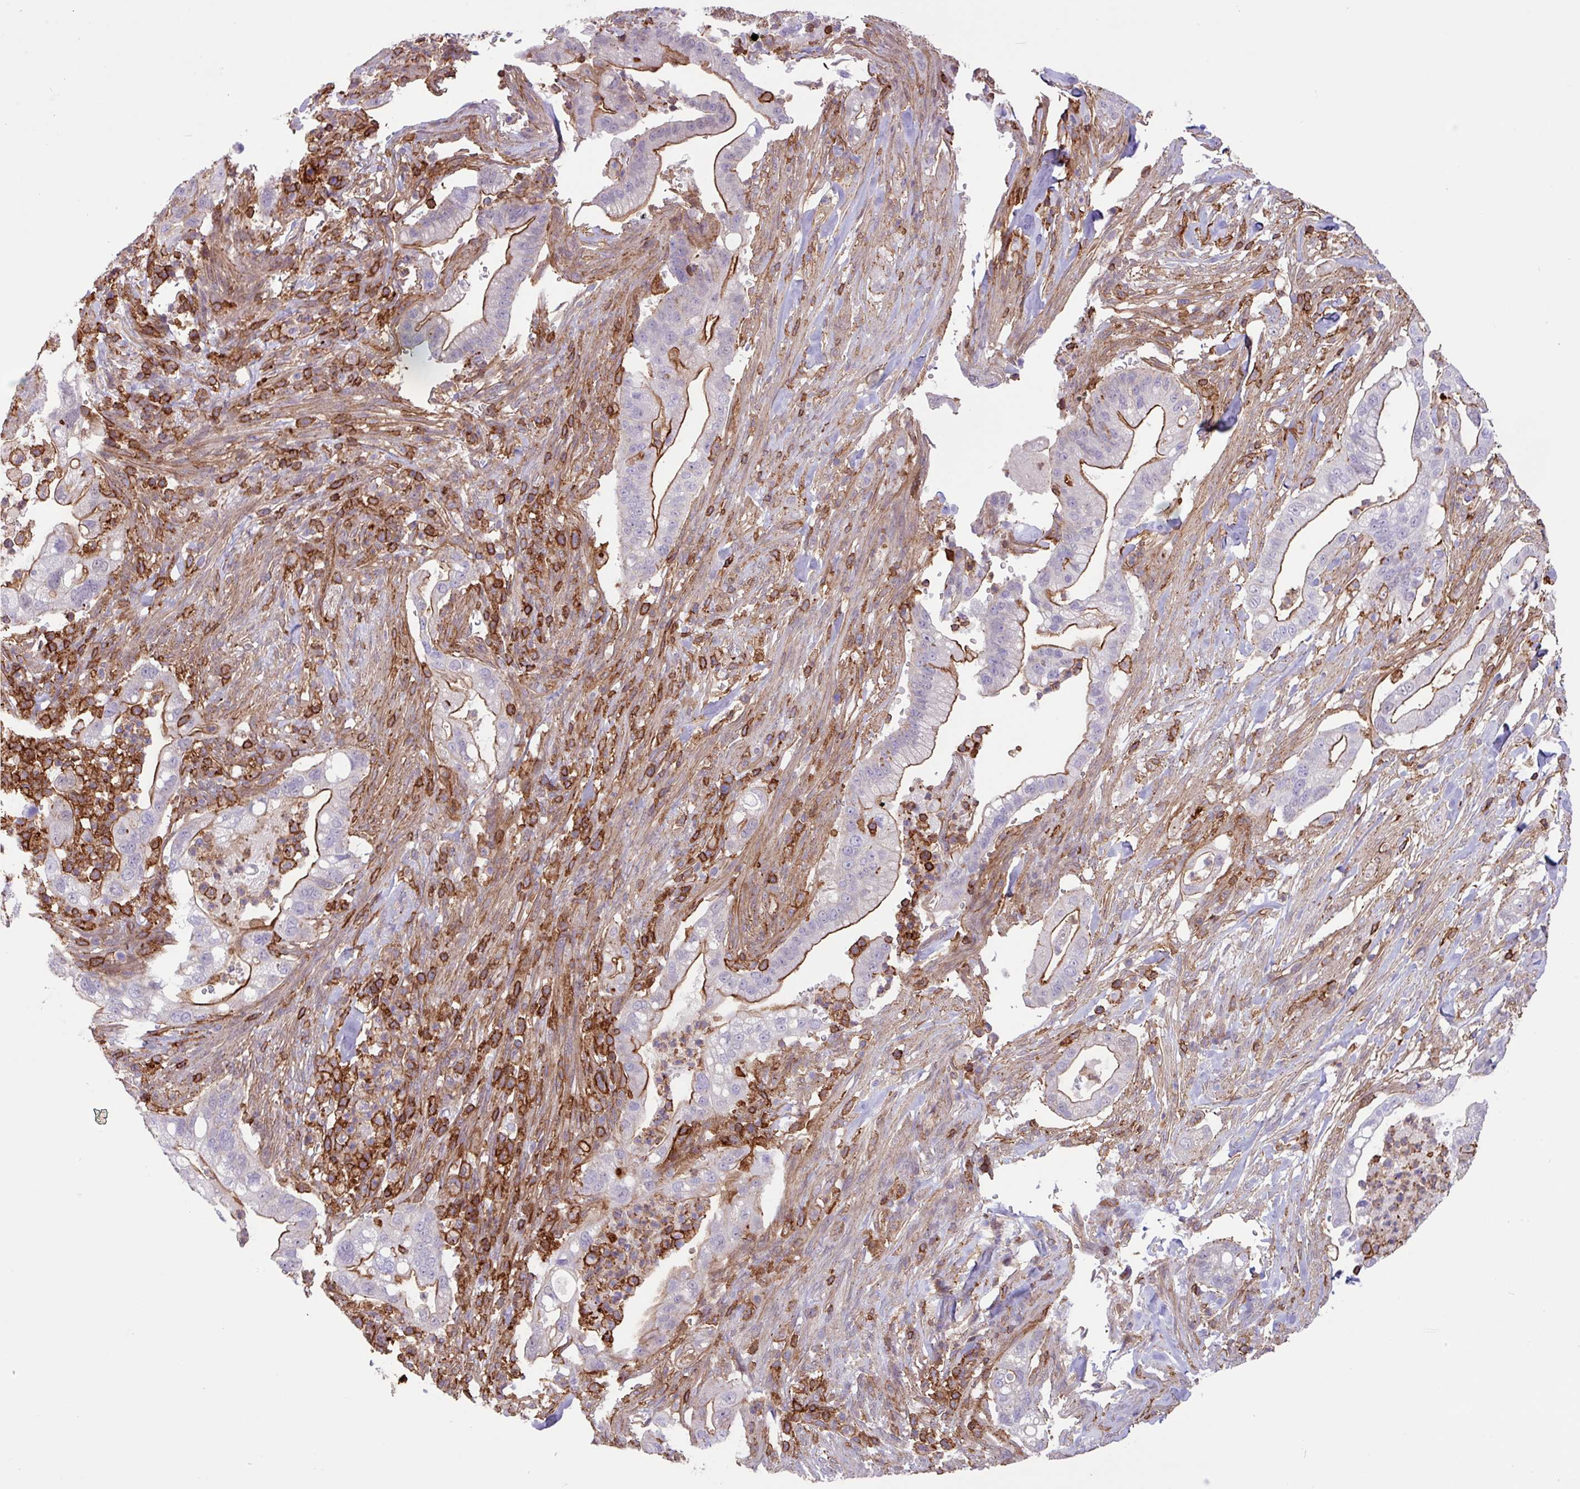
{"staining": {"intensity": "moderate", "quantity": "25%-75%", "location": "cytoplasmic/membranous"}, "tissue": "pancreatic cancer", "cell_type": "Tumor cells", "image_type": "cancer", "snomed": [{"axis": "morphology", "description": "Adenocarcinoma, NOS"}, {"axis": "topography", "description": "Pancreas"}], "caption": "There is medium levels of moderate cytoplasmic/membranous staining in tumor cells of pancreatic cancer (adenocarcinoma), as demonstrated by immunohistochemical staining (brown color).", "gene": "PPP1R18", "patient": {"sex": "male", "age": 44}}